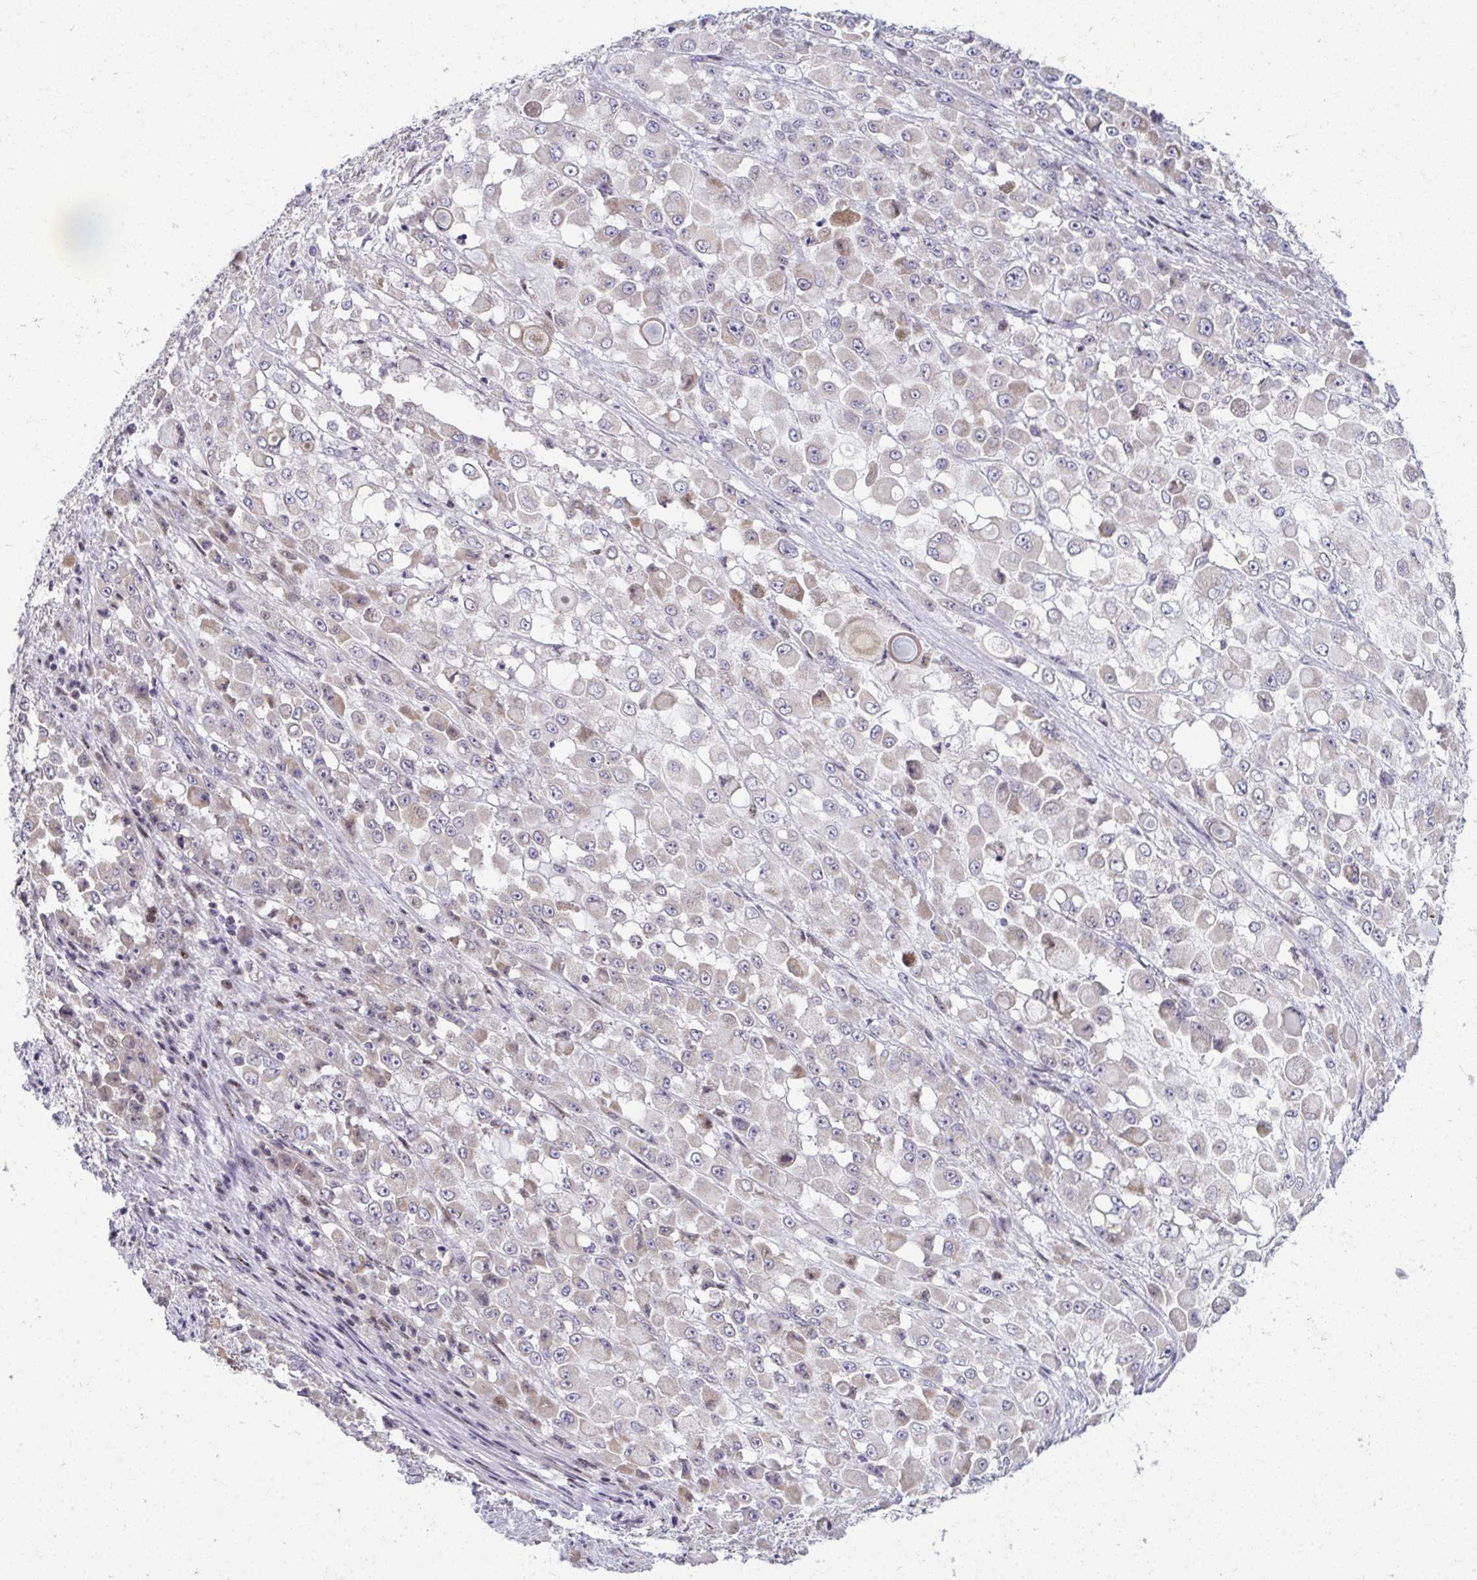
{"staining": {"intensity": "negative", "quantity": "none", "location": "none"}, "tissue": "stomach cancer", "cell_type": "Tumor cells", "image_type": "cancer", "snomed": [{"axis": "morphology", "description": "Adenocarcinoma, NOS"}, {"axis": "topography", "description": "Stomach"}], "caption": "The micrograph reveals no staining of tumor cells in stomach cancer (adenocarcinoma).", "gene": "ODF1", "patient": {"sex": "female", "age": 76}}